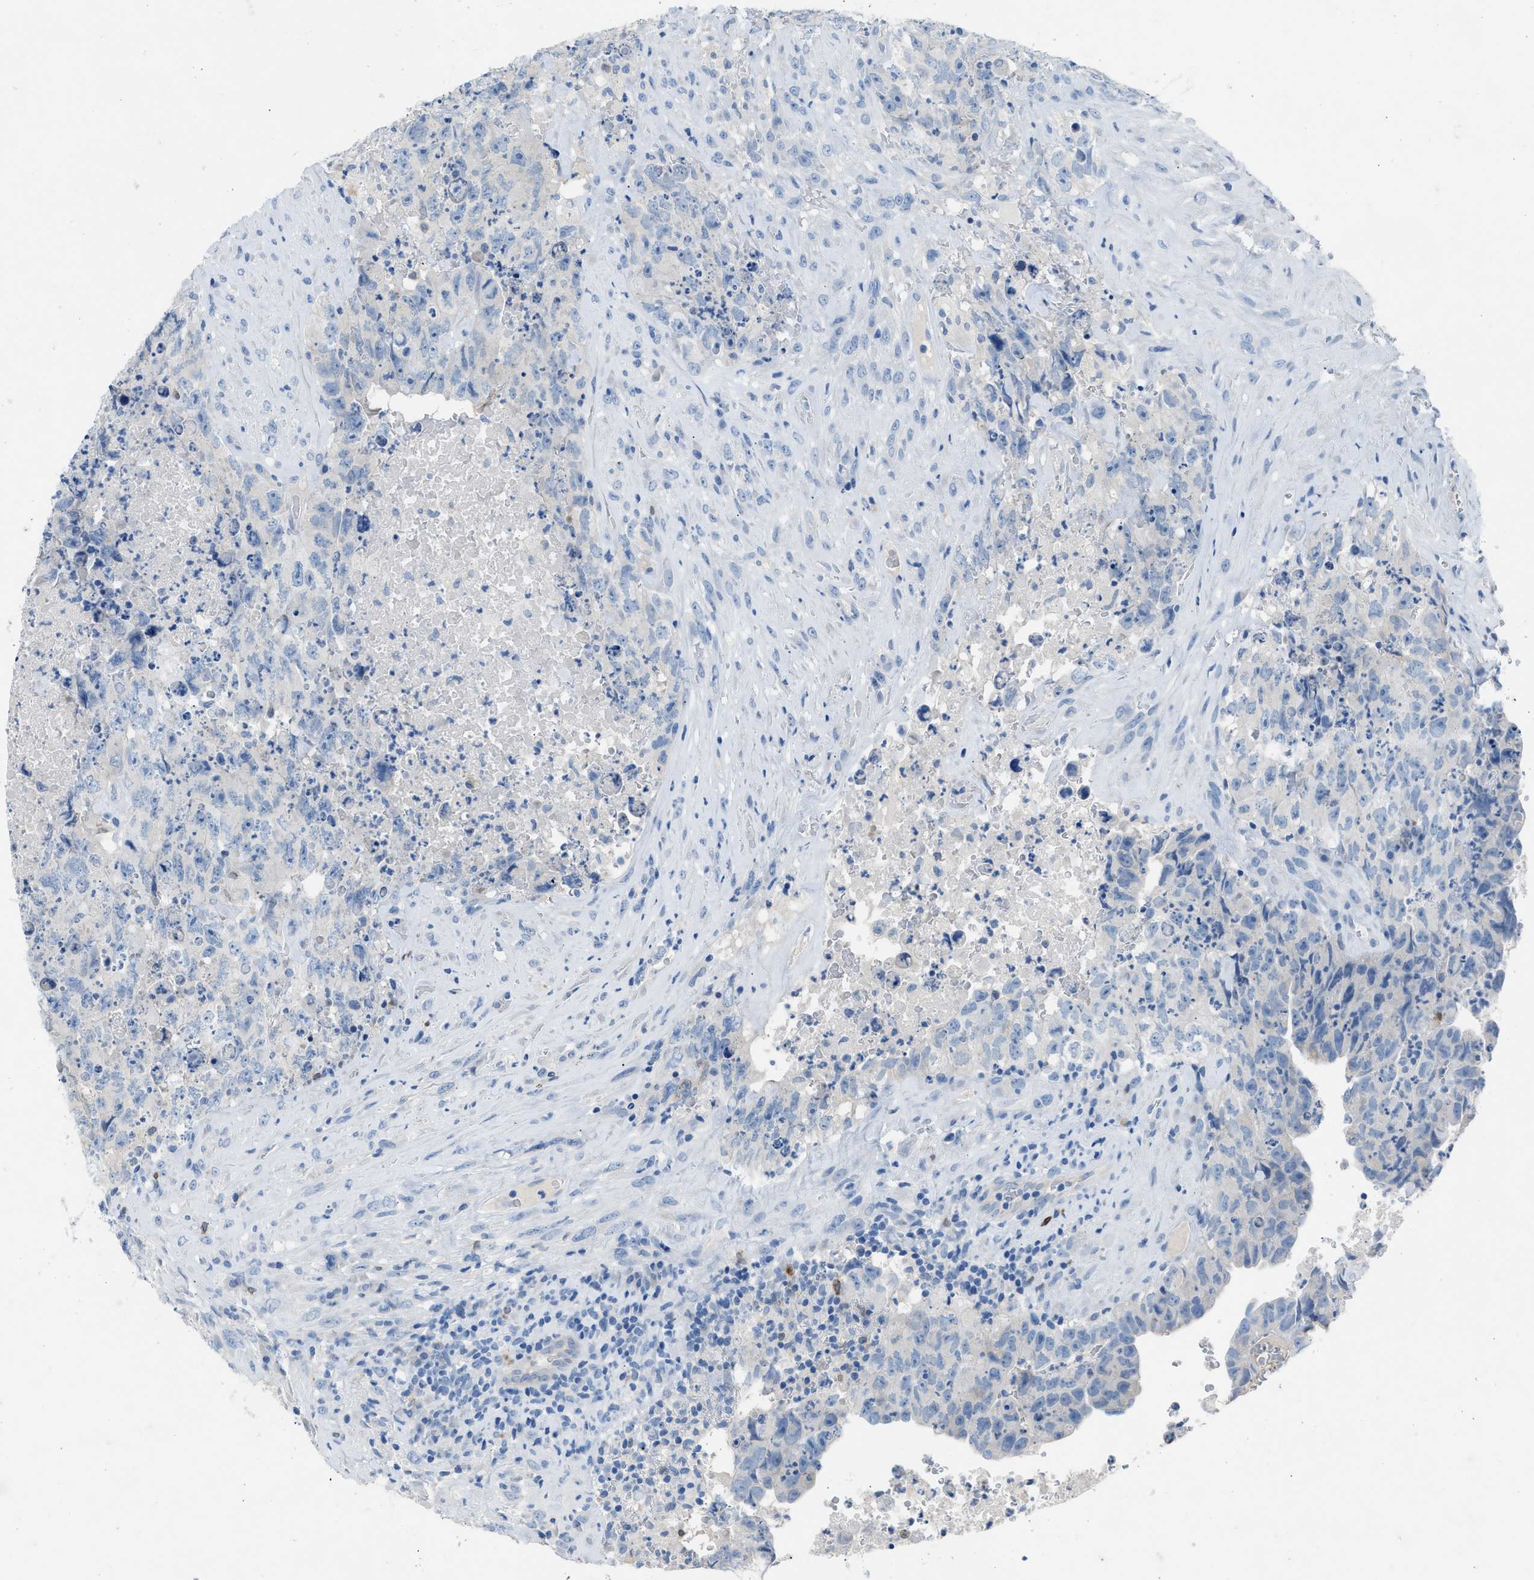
{"staining": {"intensity": "negative", "quantity": "none", "location": "none"}, "tissue": "testis cancer", "cell_type": "Tumor cells", "image_type": "cancer", "snomed": [{"axis": "morphology", "description": "Carcinoma, Embryonal, NOS"}, {"axis": "topography", "description": "Testis"}], "caption": "This is an immunohistochemistry image of testis cancer. There is no expression in tumor cells.", "gene": "CLEC10A", "patient": {"sex": "male", "age": 32}}